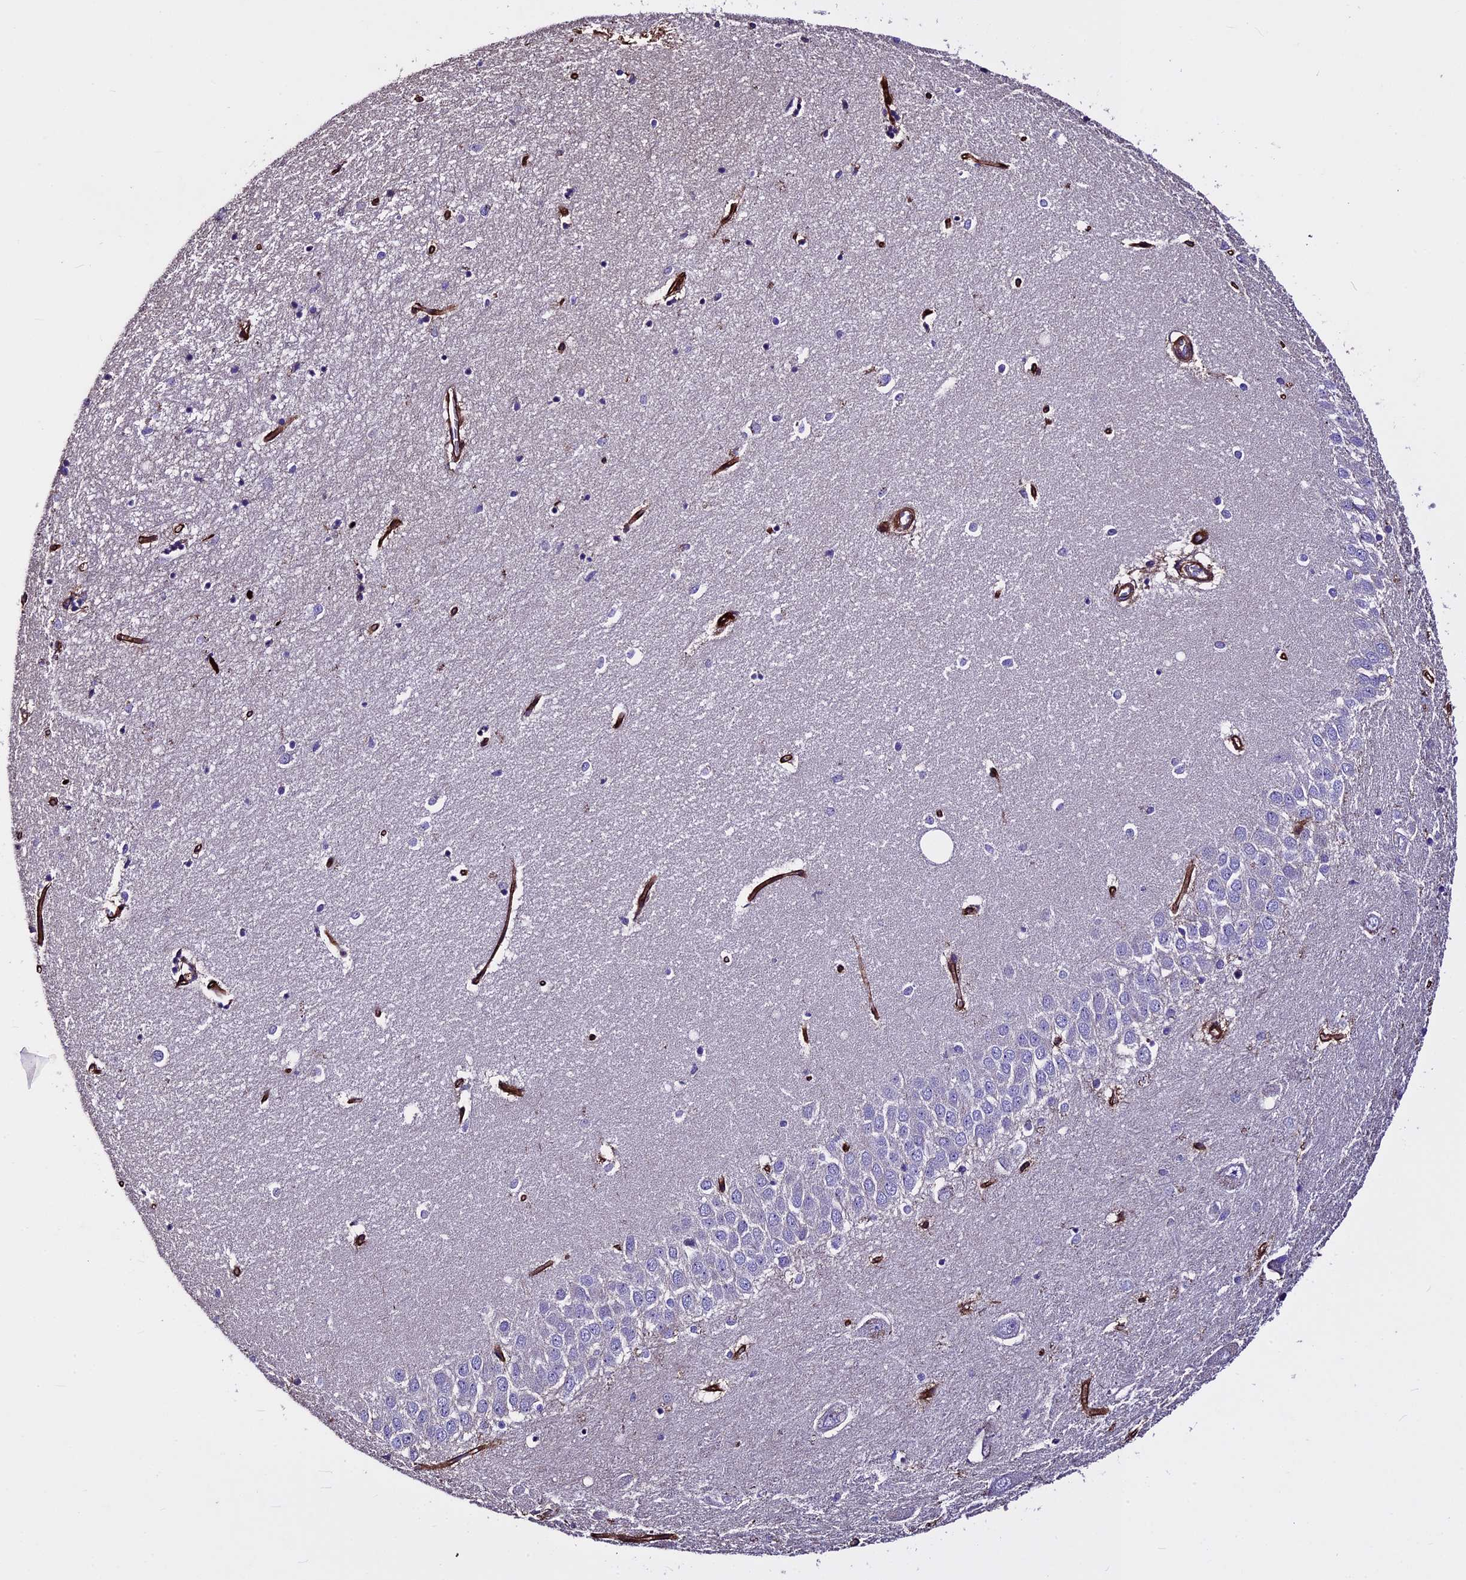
{"staining": {"intensity": "negative", "quantity": "none", "location": "none"}, "tissue": "hippocampus", "cell_type": "Glial cells", "image_type": "normal", "snomed": [{"axis": "morphology", "description": "Normal tissue, NOS"}, {"axis": "topography", "description": "Hippocampus"}], "caption": "This is an immunohistochemistry (IHC) micrograph of benign hippocampus. There is no positivity in glial cells.", "gene": "EVA1B", "patient": {"sex": "female", "age": 64}}